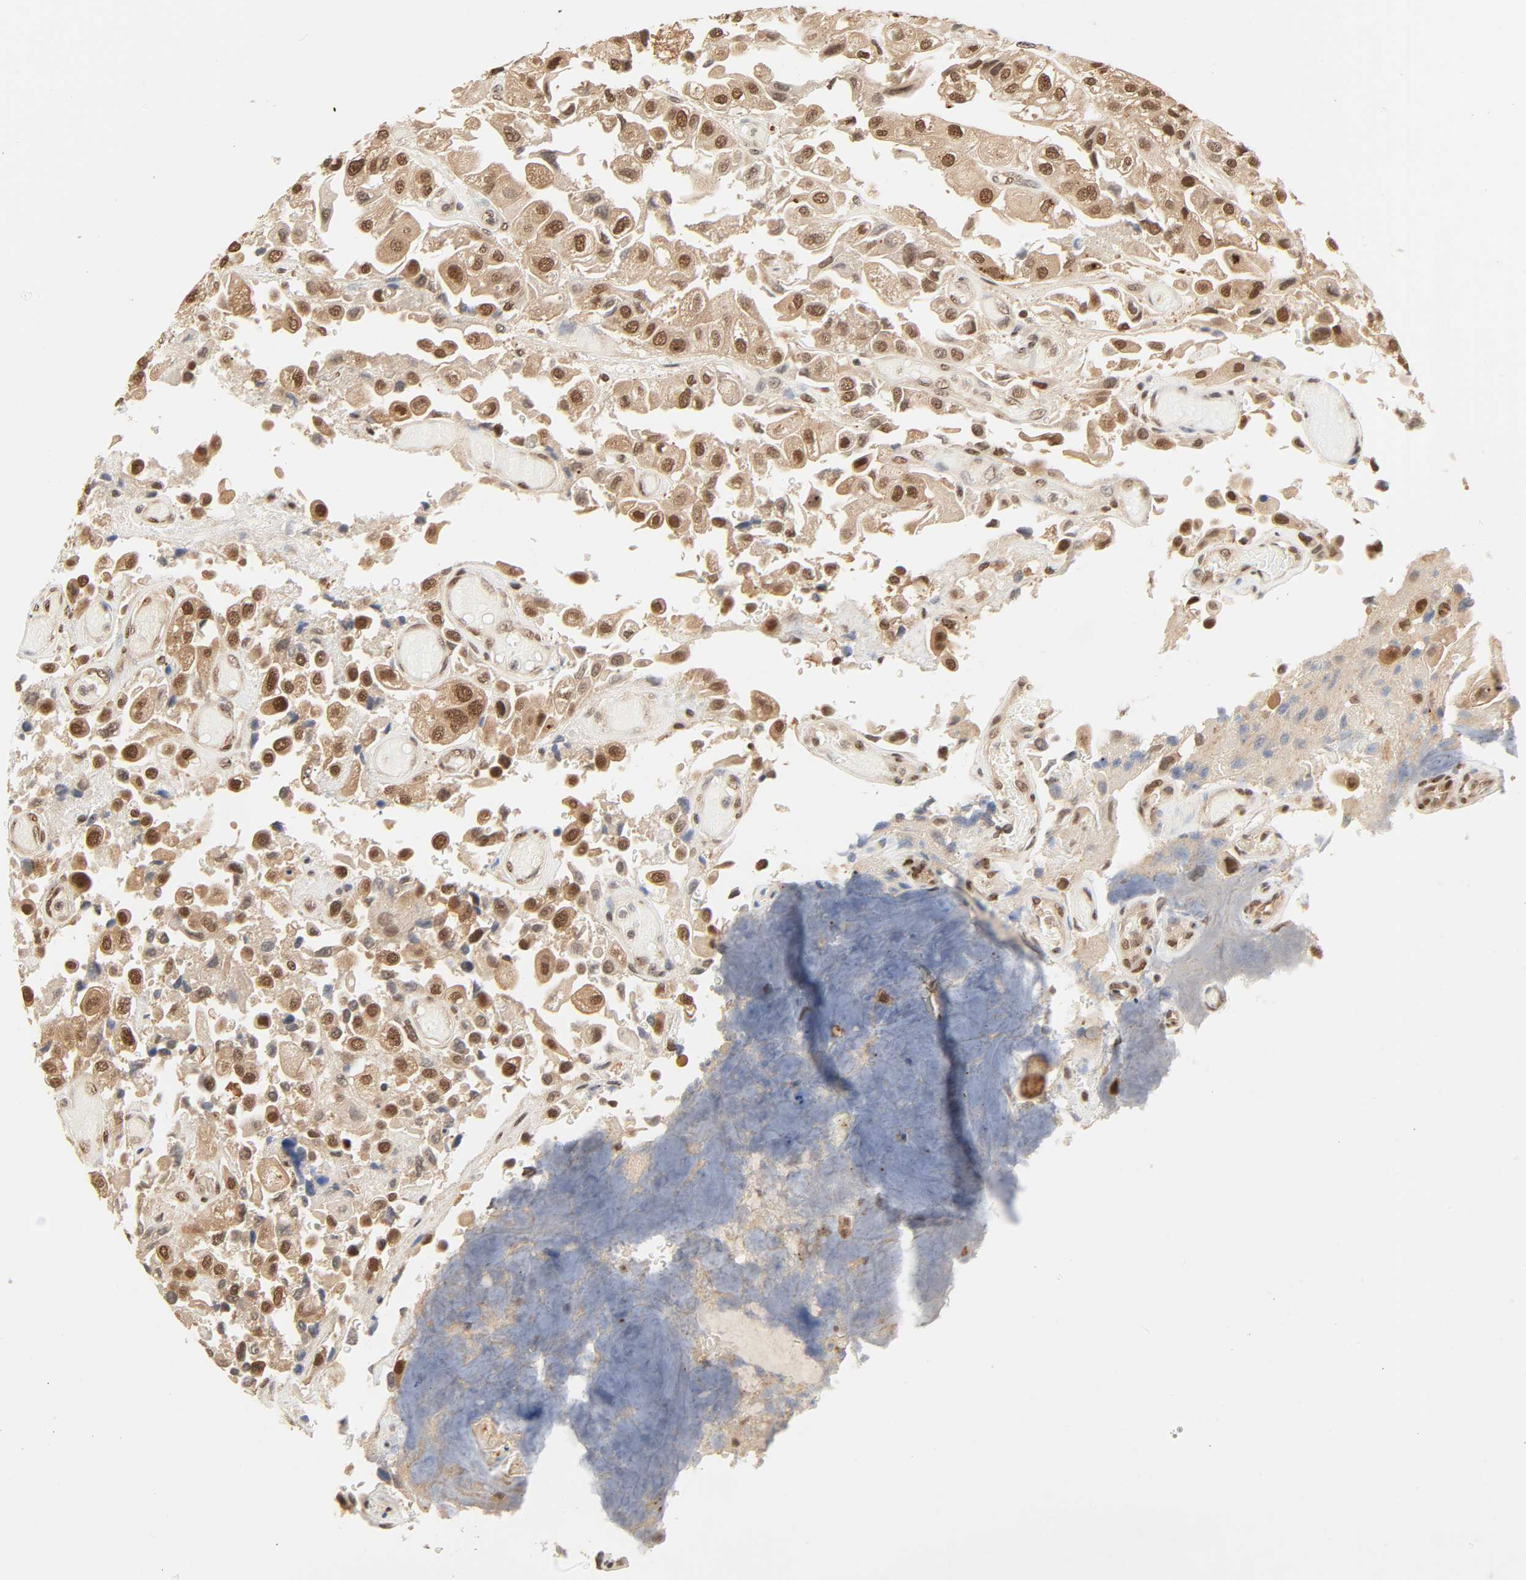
{"staining": {"intensity": "moderate", "quantity": ">75%", "location": "cytoplasmic/membranous,nuclear"}, "tissue": "urothelial cancer", "cell_type": "Tumor cells", "image_type": "cancer", "snomed": [{"axis": "morphology", "description": "Urothelial carcinoma, High grade"}, {"axis": "topography", "description": "Urinary bladder"}], "caption": "Immunohistochemistry (IHC) micrograph of high-grade urothelial carcinoma stained for a protein (brown), which shows medium levels of moderate cytoplasmic/membranous and nuclear expression in about >75% of tumor cells.", "gene": "UBC", "patient": {"sex": "female", "age": 64}}